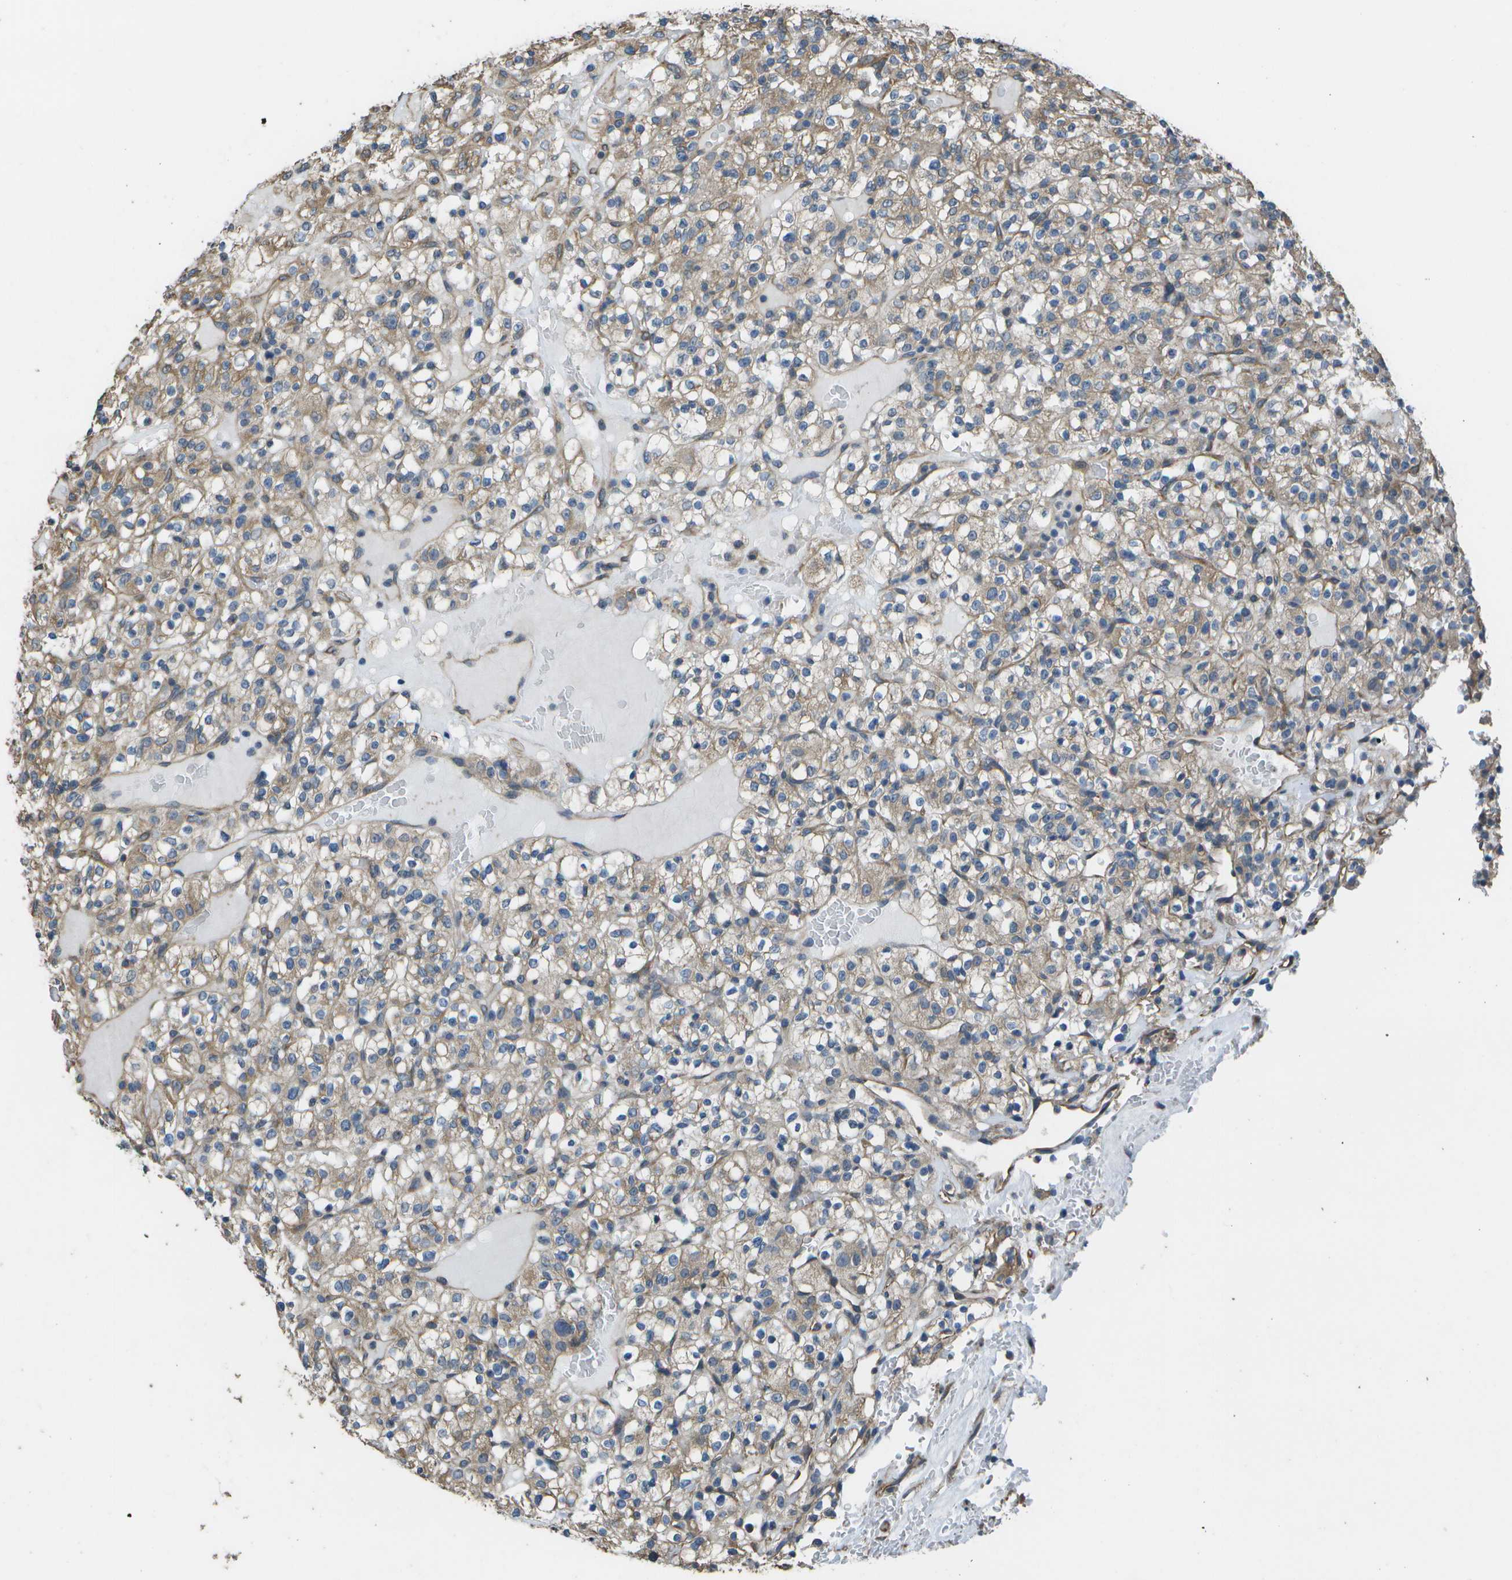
{"staining": {"intensity": "weak", "quantity": ">75%", "location": "cytoplasmic/membranous"}, "tissue": "renal cancer", "cell_type": "Tumor cells", "image_type": "cancer", "snomed": [{"axis": "morphology", "description": "Normal tissue, NOS"}, {"axis": "morphology", "description": "Adenocarcinoma, NOS"}, {"axis": "topography", "description": "Kidney"}], "caption": "Protein analysis of renal cancer tissue shows weak cytoplasmic/membranous staining in approximately >75% of tumor cells.", "gene": "CLNS1A", "patient": {"sex": "female", "age": 72}}